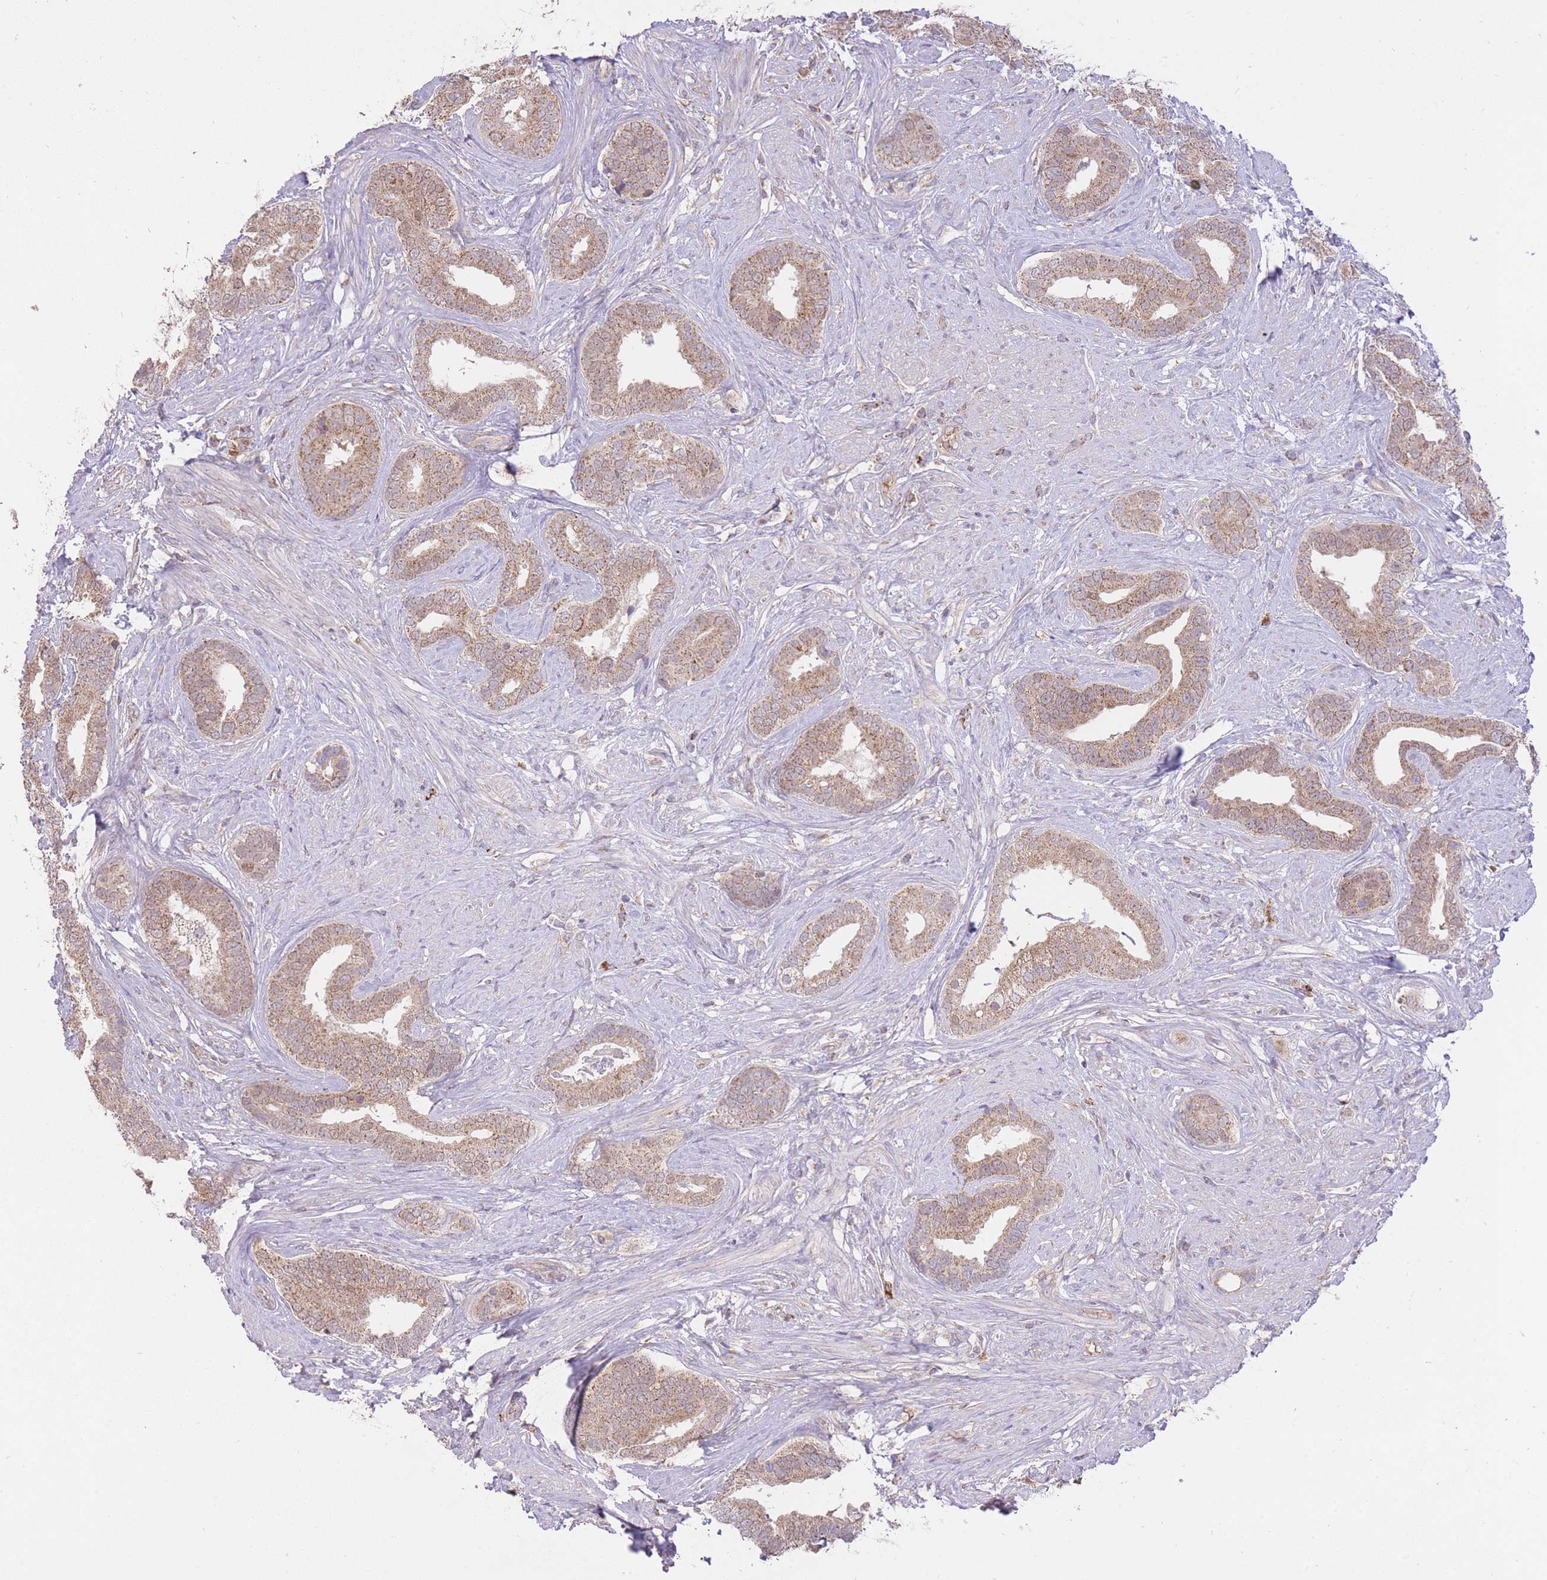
{"staining": {"intensity": "moderate", "quantity": ">75%", "location": "cytoplasmic/membranous"}, "tissue": "prostate cancer", "cell_type": "Tumor cells", "image_type": "cancer", "snomed": [{"axis": "morphology", "description": "Adenocarcinoma, High grade"}, {"axis": "topography", "description": "Prostate"}], "caption": "Human prostate cancer (adenocarcinoma (high-grade)) stained with a protein marker displays moderate staining in tumor cells.", "gene": "PREP", "patient": {"sex": "male", "age": 55}}